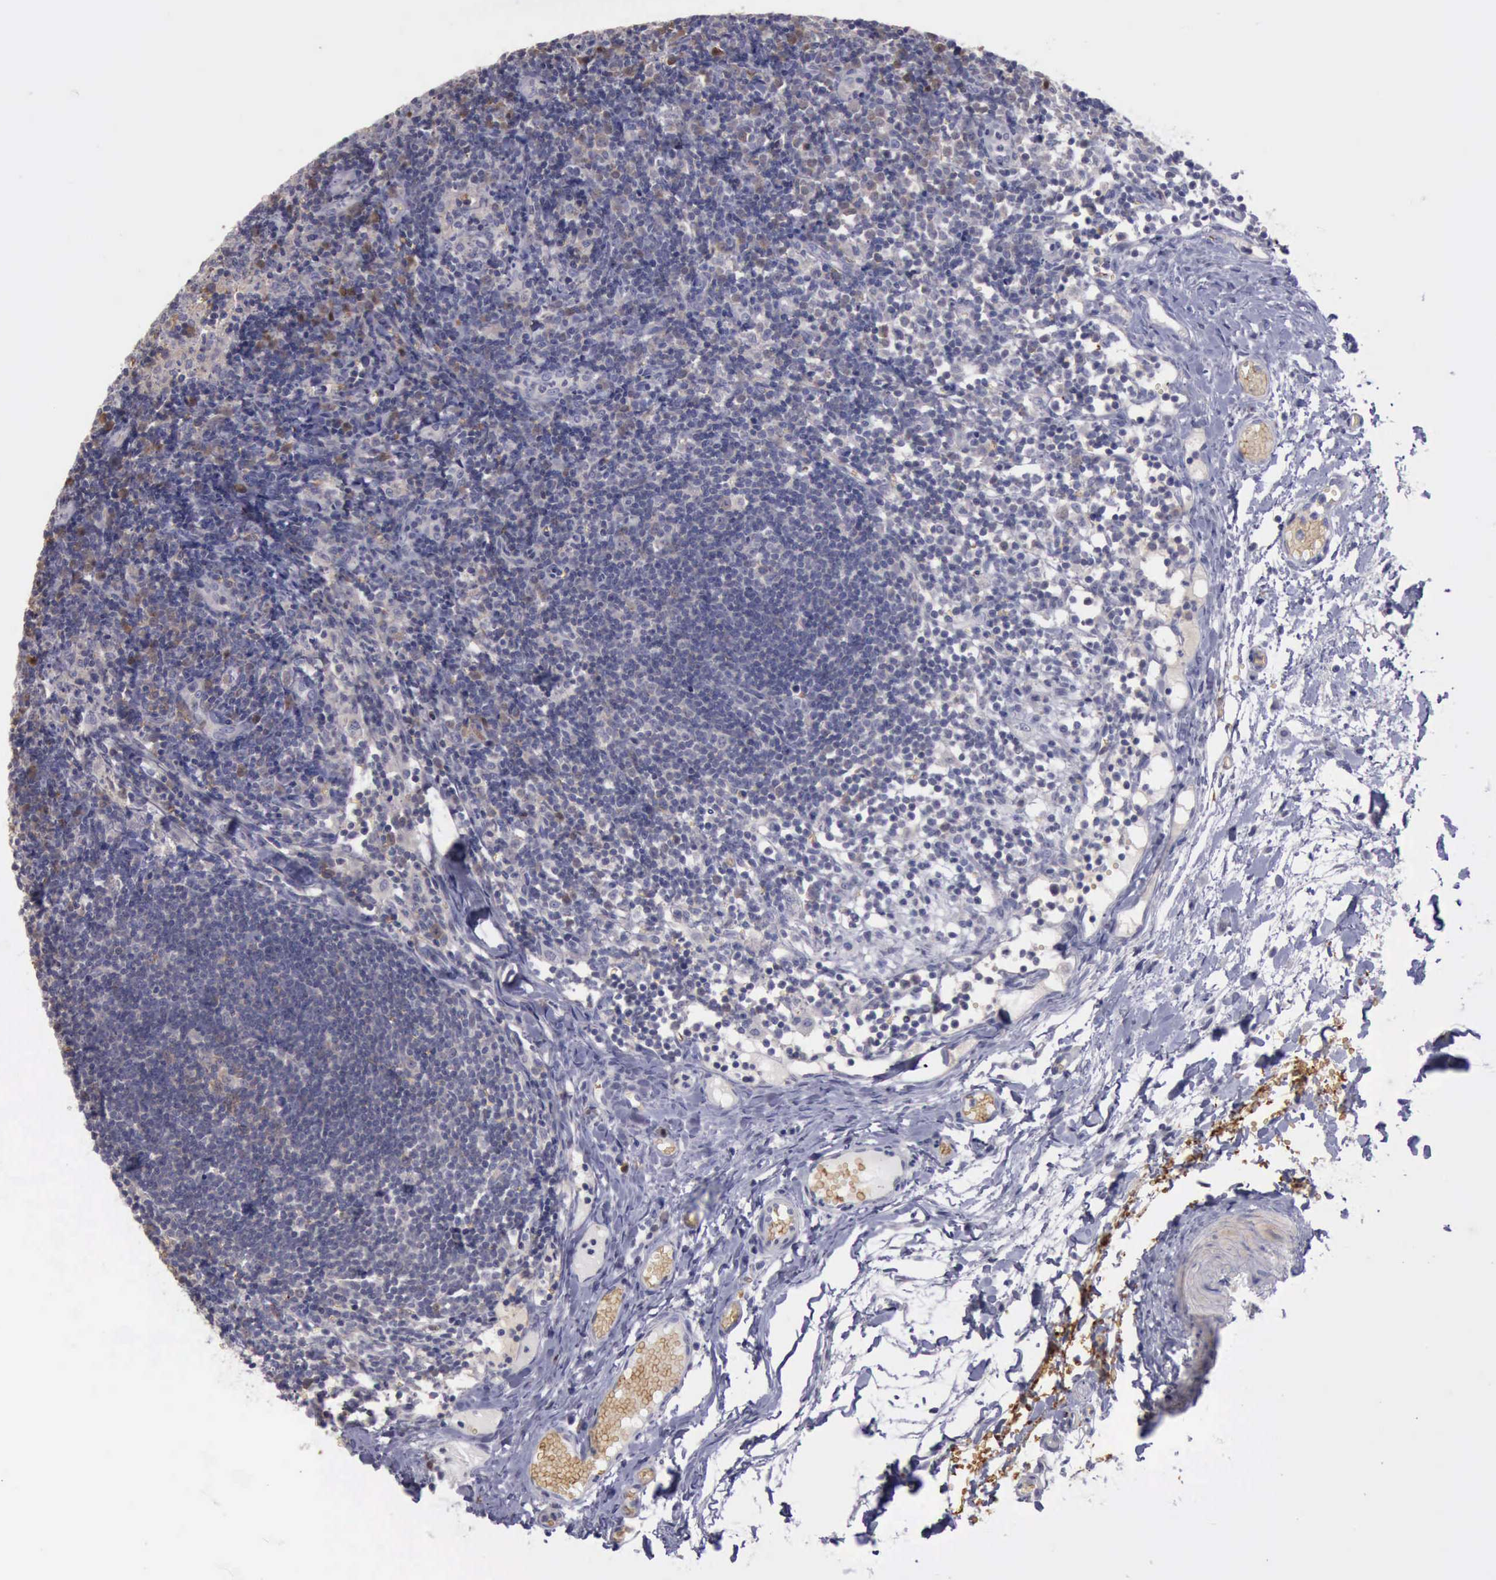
{"staining": {"intensity": "moderate", "quantity": "<25%", "location": "cytoplasmic/membranous"}, "tissue": "lymph node", "cell_type": "Germinal center cells", "image_type": "normal", "snomed": [{"axis": "morphology", "description": "Normal tissue, NOS"}, {"axis": "morphology", "description": "Inflammation, NOS"}, {"axis": "topography", "description": "Lymph node"}, {"axis": "topography", "description": "Salivary gland"}], "caption": "This micrograph exhibits unremarkable lymph node stained with IHC to label a protein in brown. The cytoplasmic/membranous of germinal center cells show moderate positivity for the protein. Nuclei are counter-stained blue.", "gene": "CEP128", "patient": {"sex": "male", "age": 3}}